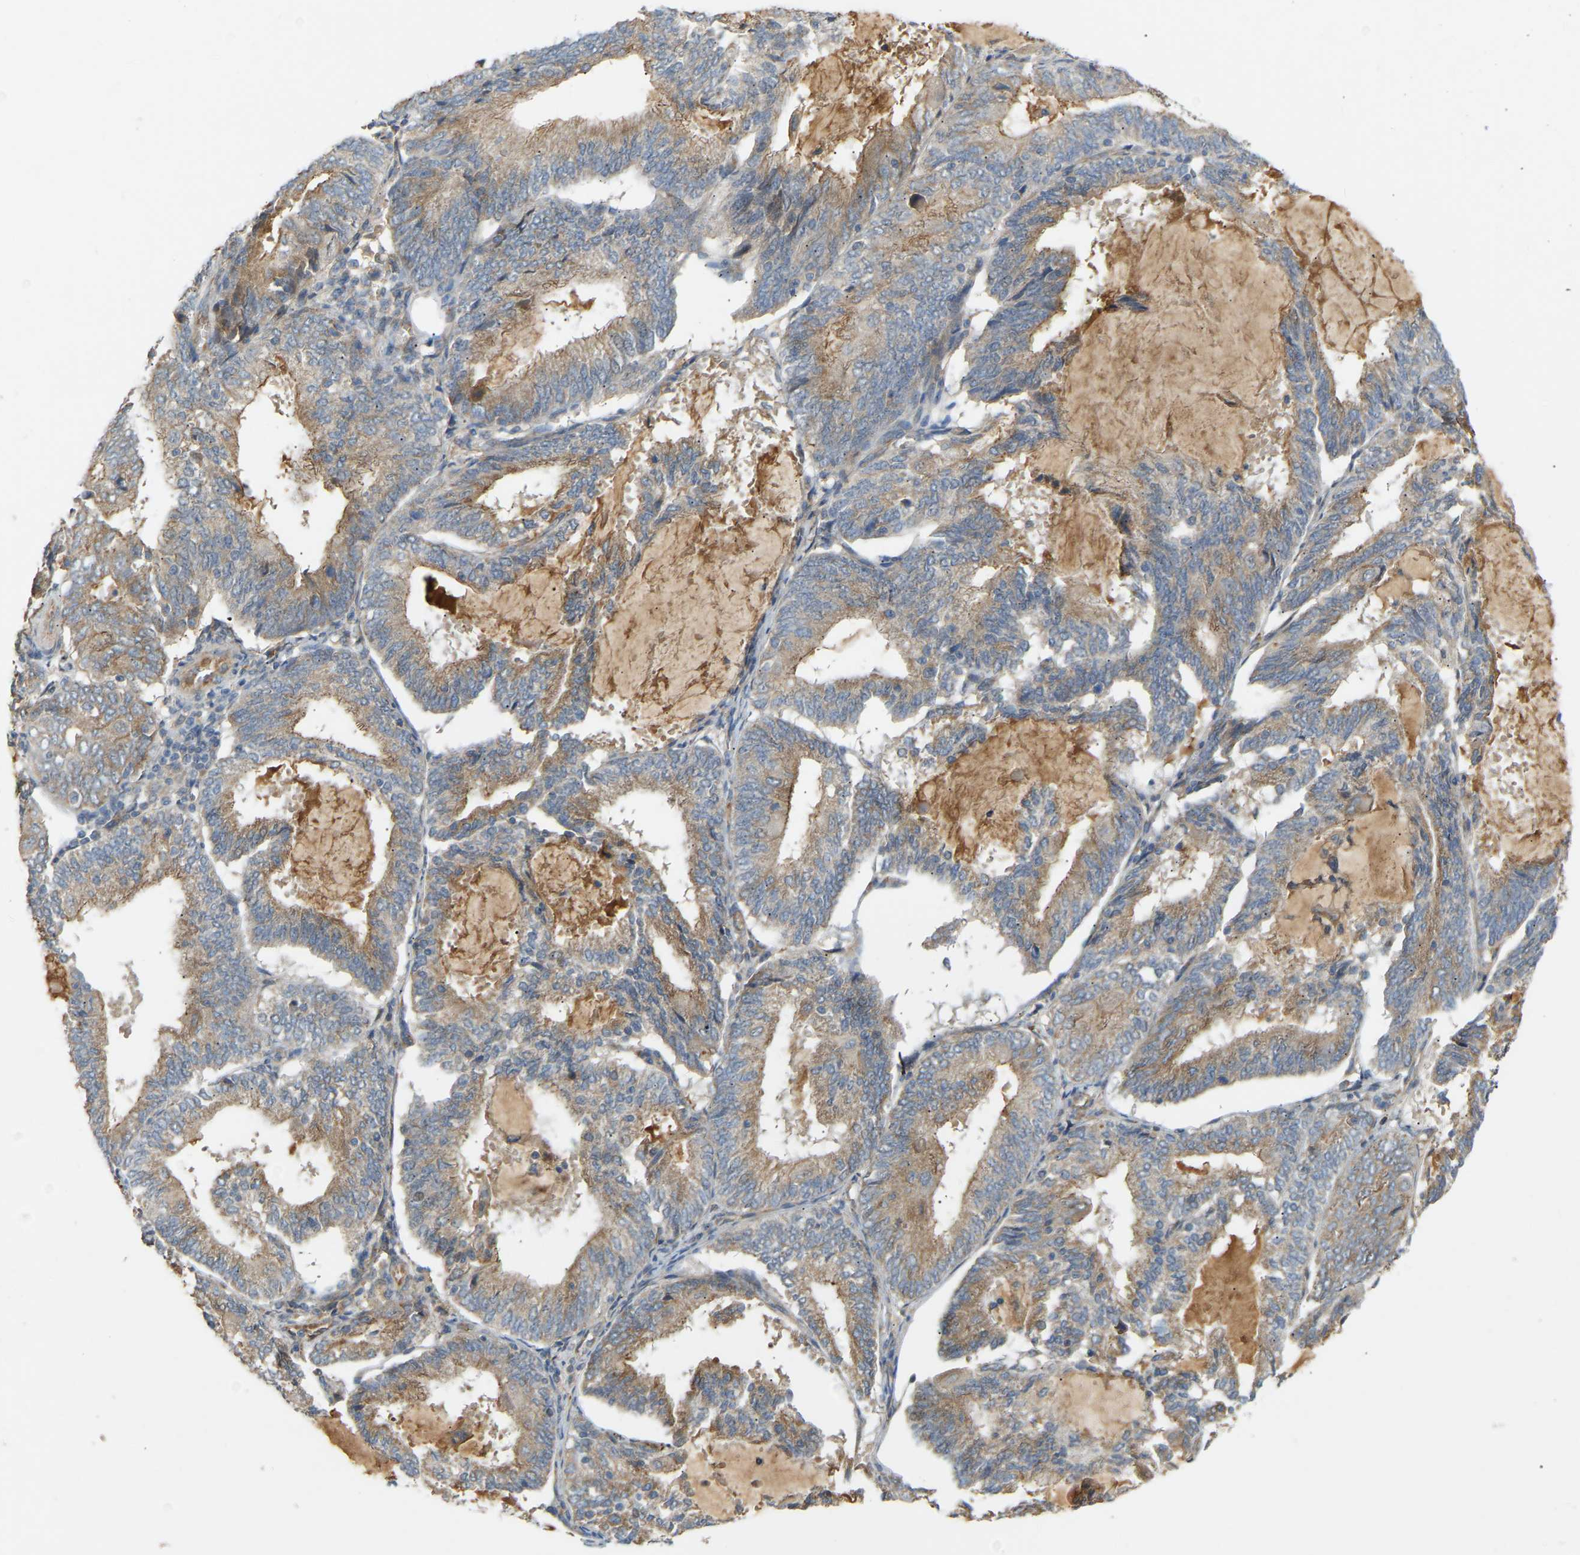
{"staining": {"intensity": "weak", "quantity": "25%-75%", "location": "cytoplasmic/membranous"}, "tissue": "endometrial cancer", "cell_type": "Tumor cells", "image_type": "cancer", "snomed": [{"axis": "morphology", "description": "Adenocarcinoma, NOS"}, {"axis": "topography", "description": "Endometrium"}], "caption": "A brown stain labels weak cytoplasmic/membranous expression of a protein in human endometrial cancer (adenocarcinoma) tumor cells.", "gene": "PTCD1", "patient": {"sex": "female", "age": 81}}